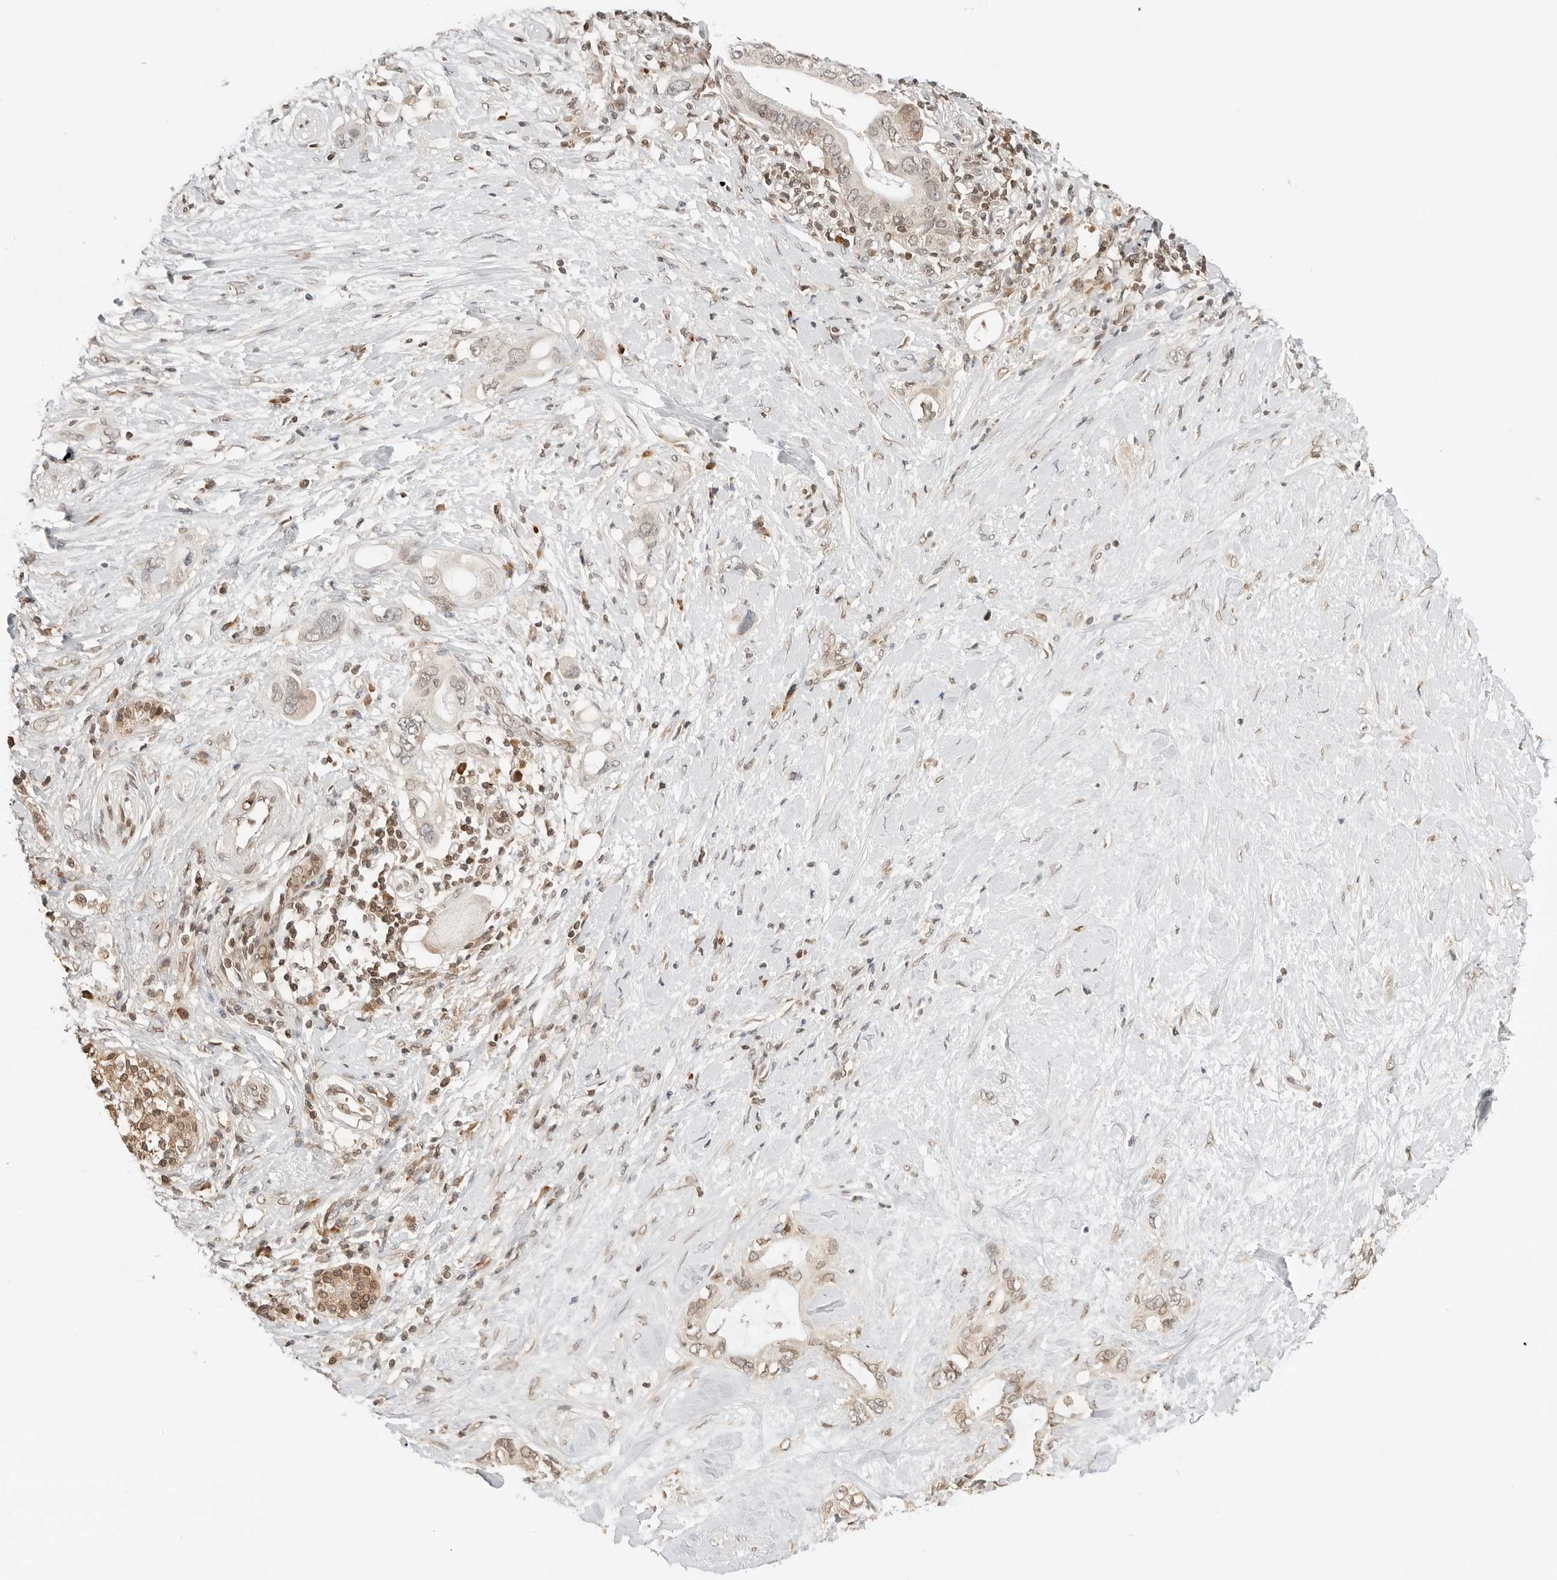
{"staining": {"intensity": "weak", "quantity": "<25%", "location": "cytoplasmic/membranous,nuclear"}, "tissue": "pancreatic cancer", "cell_type": "Tumor cells", "image_type": "cancer", "snomed": [{"axis": "morphology", "description": "Adenocarcinoma, NOS"}, {"axis": "topography", "description": "Pancreas"}], "caption": "Histopathology image shows no significant protein expression in tumor cells of adenocarcinoma (pancreatic).", "gene": "POLH", "patient": {"sex": "female", "age": 56}}